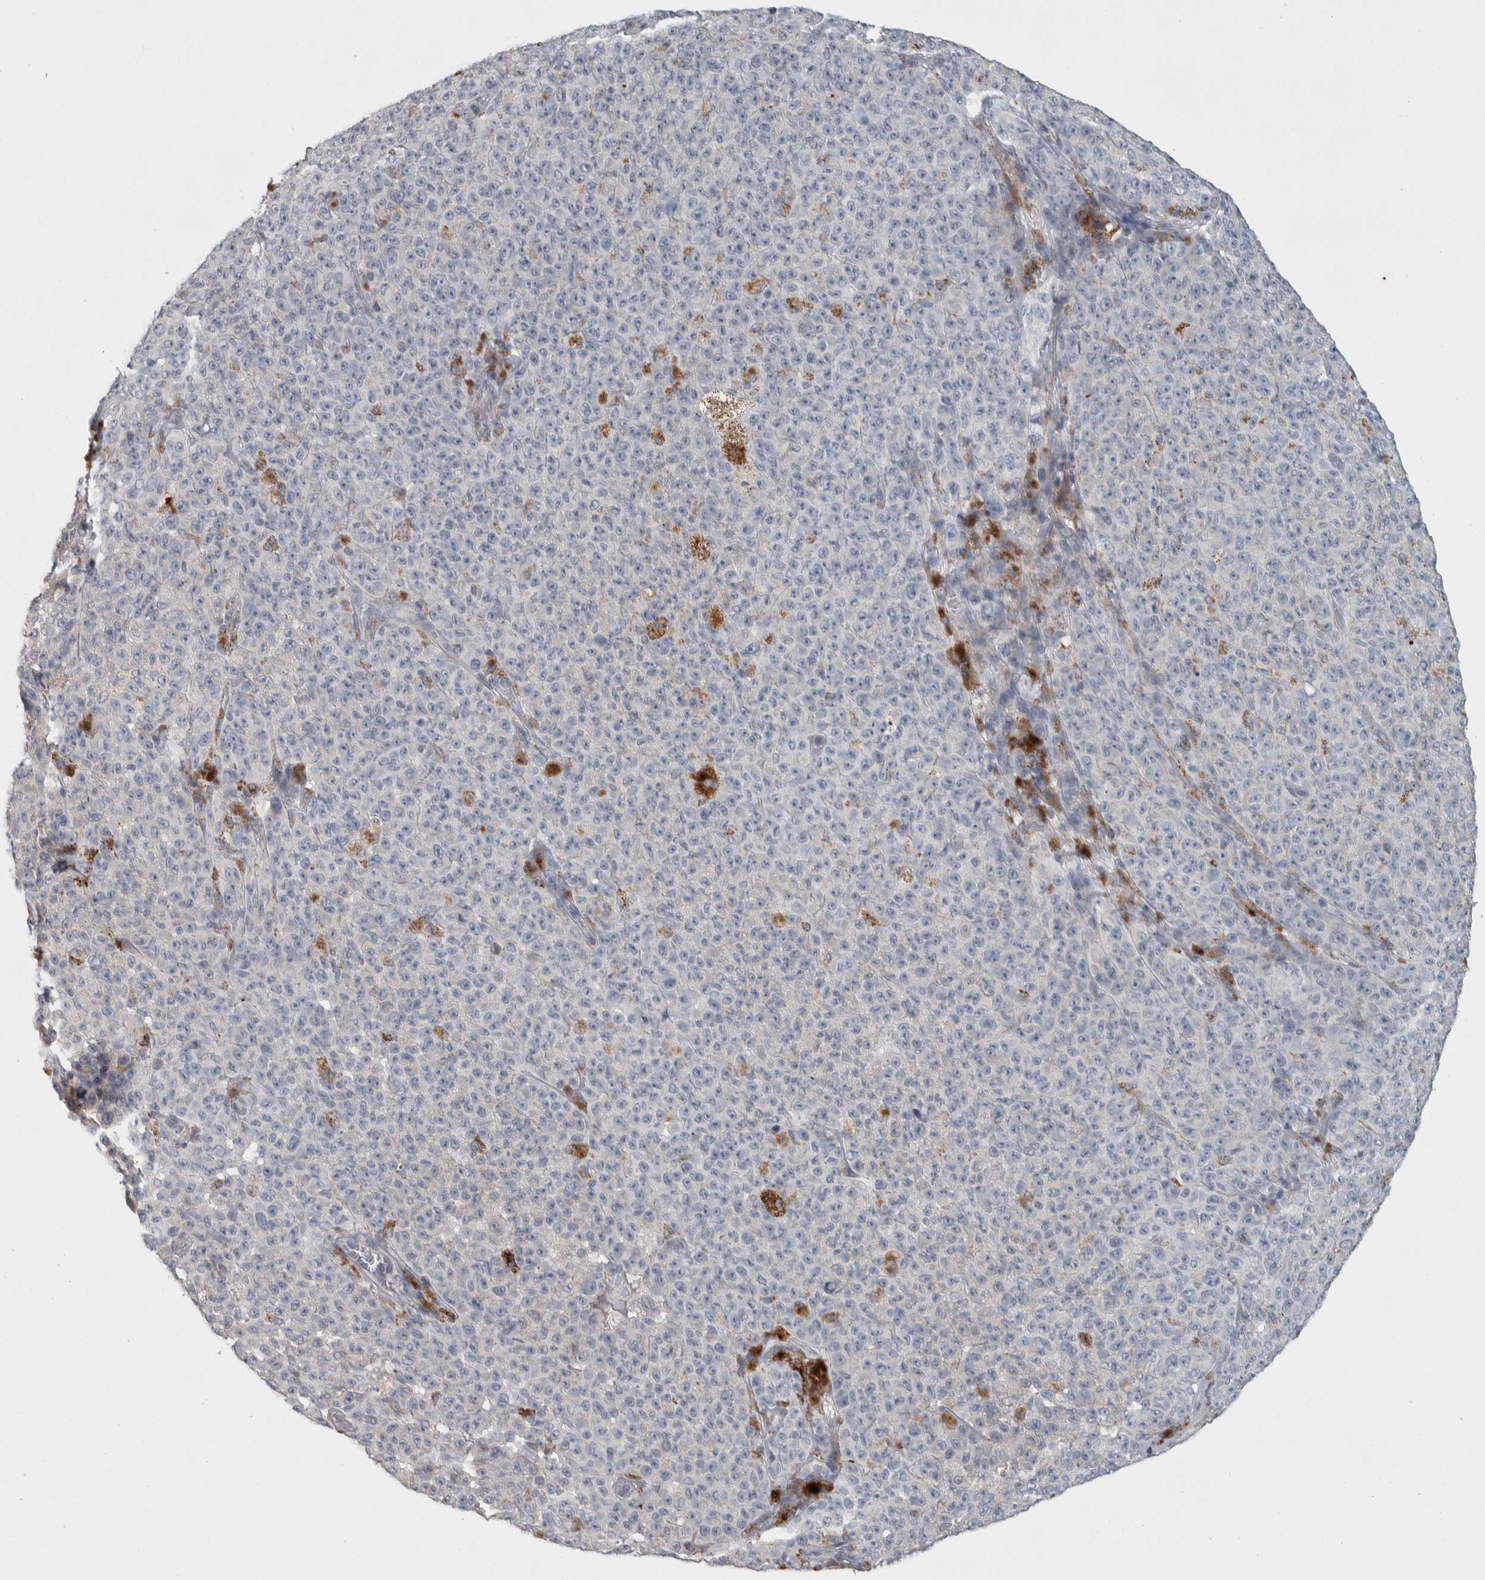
{"staining": {"intensity": "moderate", "quantity": "<25%", "location": "cytoplasmic/membranous"}, "tissue": "melanoma", "cell_type": "Tumor cells", "image_type": "cancer", "snomed": [{"axis": "morphology", "description": "Malignant melanoma, NOS"}, {"axis": "topography", "description": "Skin"}], "caption": "The immunohistochemical stain shows moderate cytoplasmic/membranous expression in tumor cells of melanoma tissue.", "gene": "FAM78A", "patient": {"sex": "female", "age": 82}}